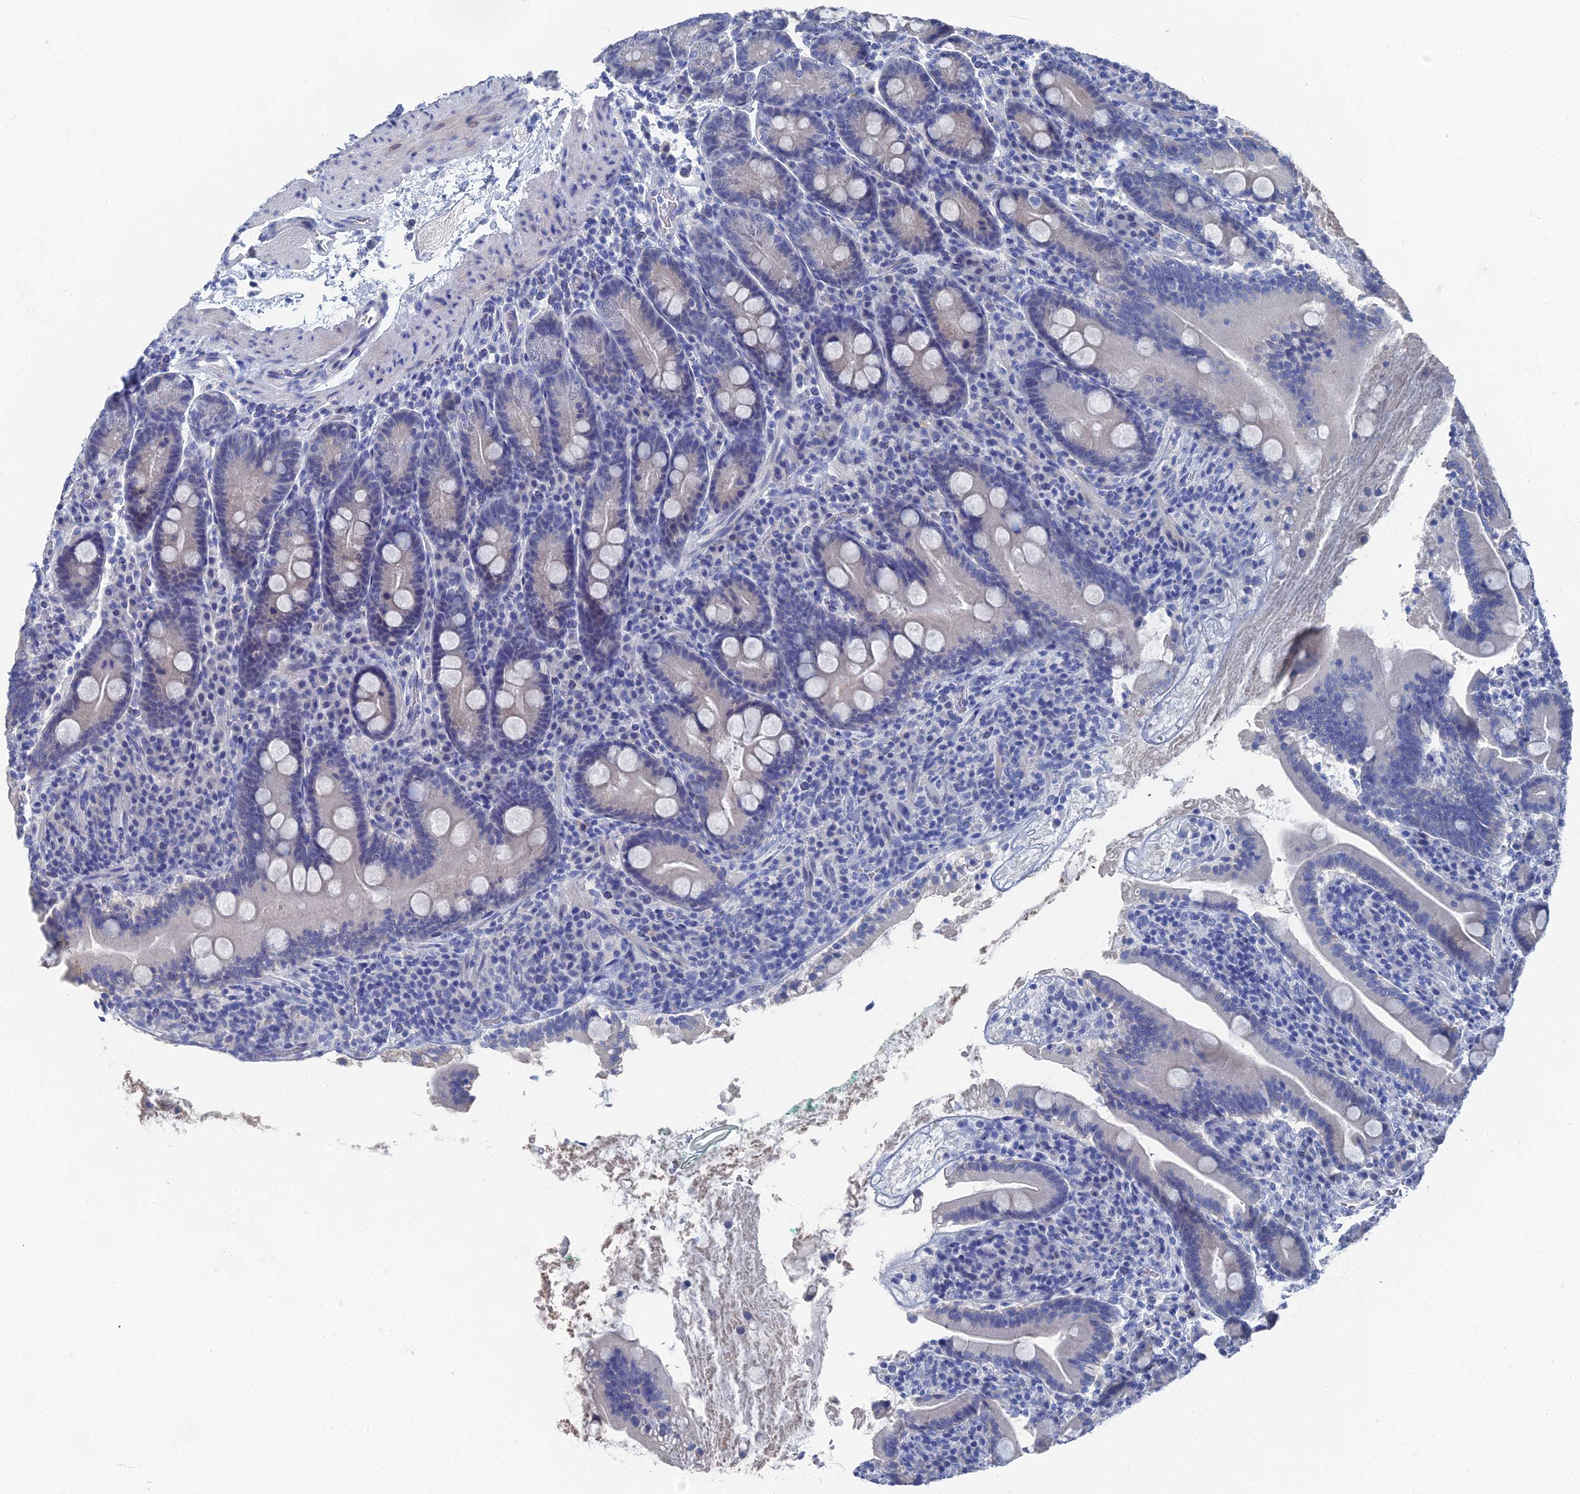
{"staining": {"intensity": "negative", "quantity": "none", "location": "none"}, "tissue": "duodenum", "cell_type": "Glandular cells", "image_type": "normal", "snomed": [{"axis": "morphology", "description": "Normal tissue, NOS"}, {"axis": "topography", "description": "Duodenum"}], "caption": "Immunohistochemical staining of unremarkable human duodenum displays no significant positivity in glandular cells. Nuclei are stained in blue.", "gene": "GFAP", "patient": {"sex": "male", "age": 35}}